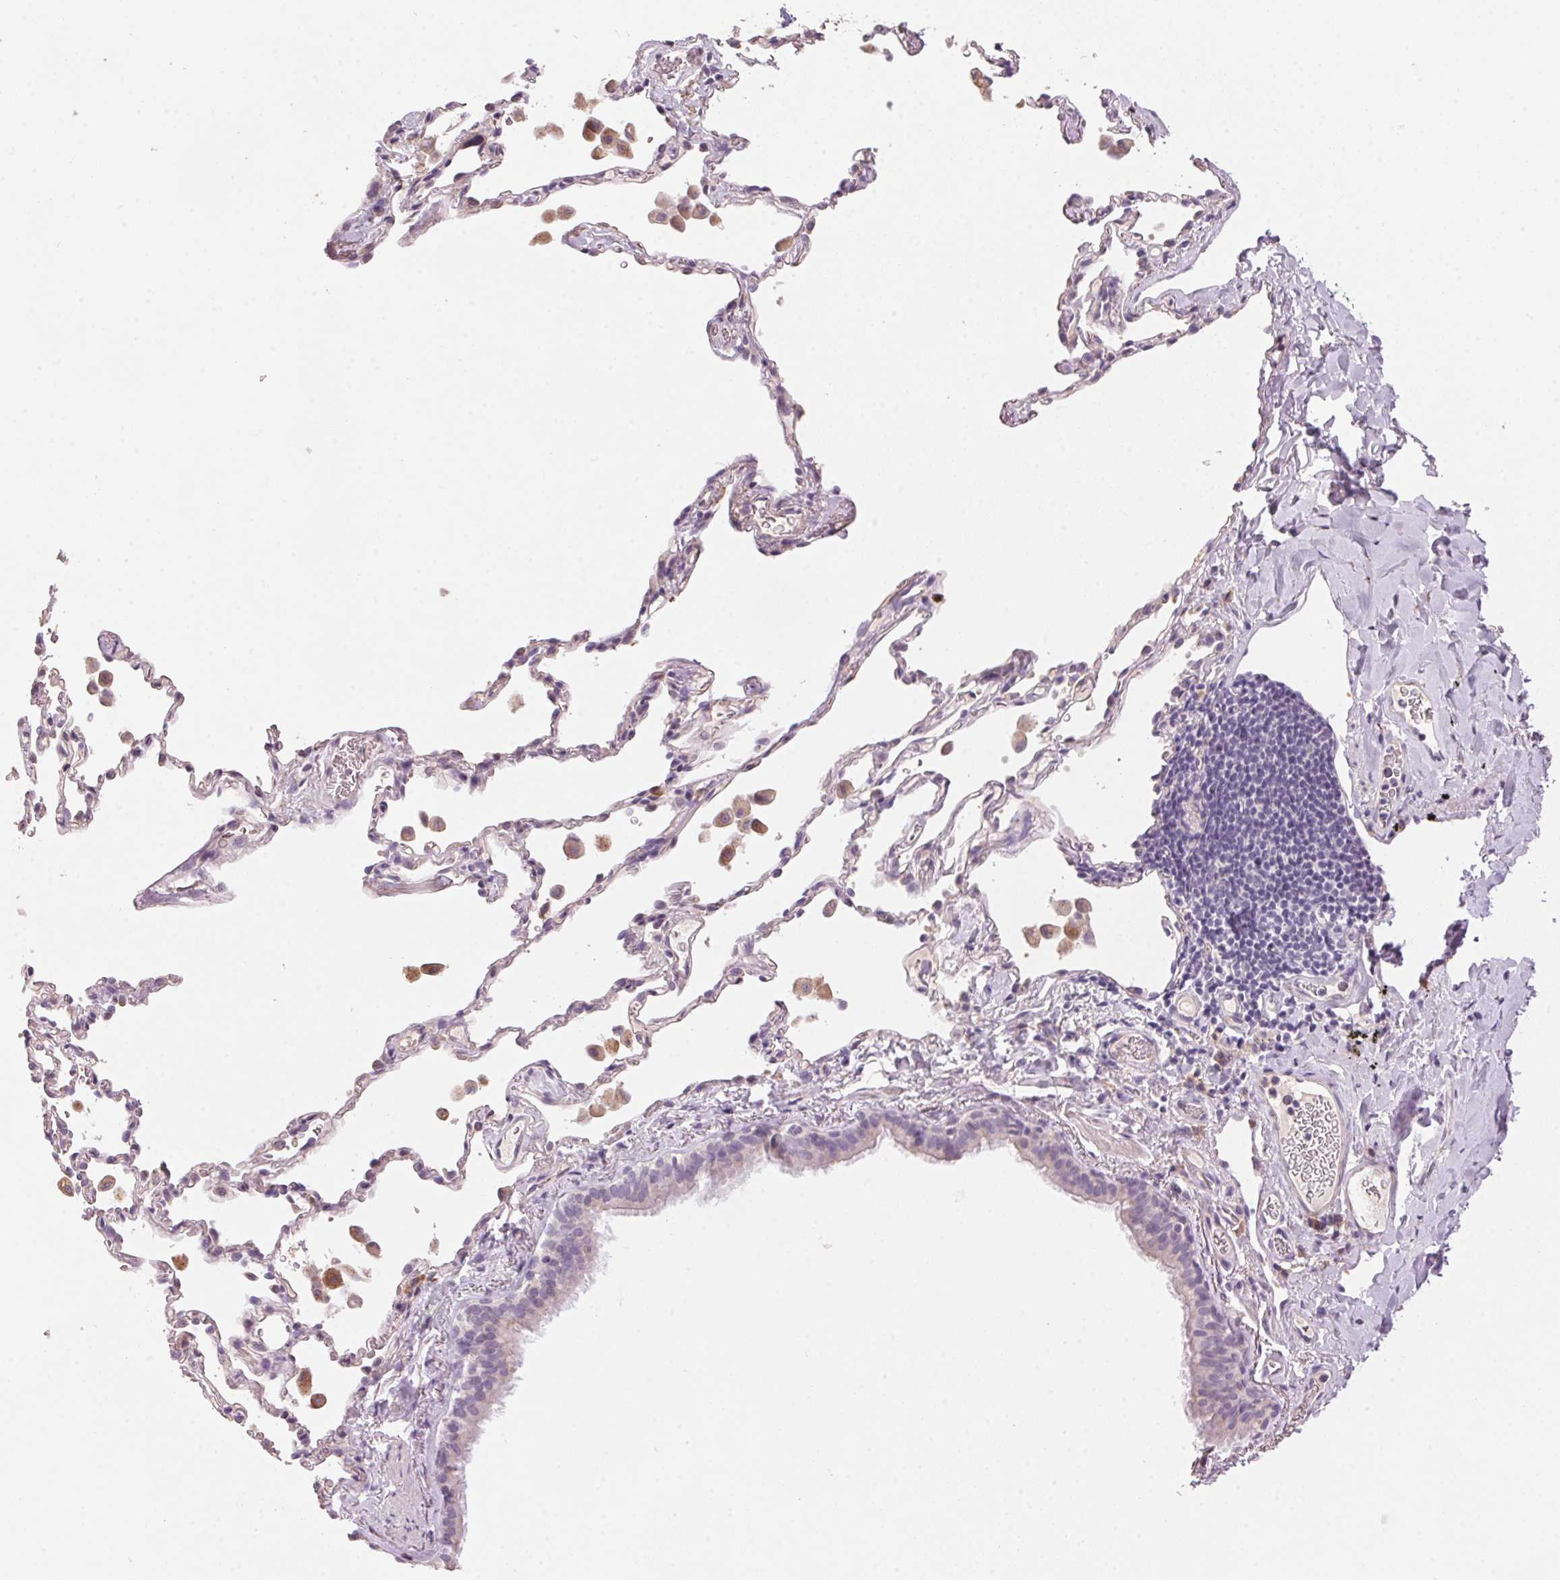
{"staining": {"intensity": "negative", "quantity": "none", "location": "none"}, "tissue": "bronchus", "cell_type": "Respiratory epithelial cells", "image_type": "normal", "snomed": [{"axis": "morphology", "description": "Normal tissue, NOS"}, {"axis": "topography", "description": "Bronchus"}, {"axis": "topography", "description": "Lung"}], "caption": "High magnification brightfield microscopy of normal bronchus stained with DAB (brown) and counterstained with hematoxylin (blue): respiratory epithelial cells show no significant expression.", "gene": "LYZL6", "patient": {"sex": "male", "age": 54}}